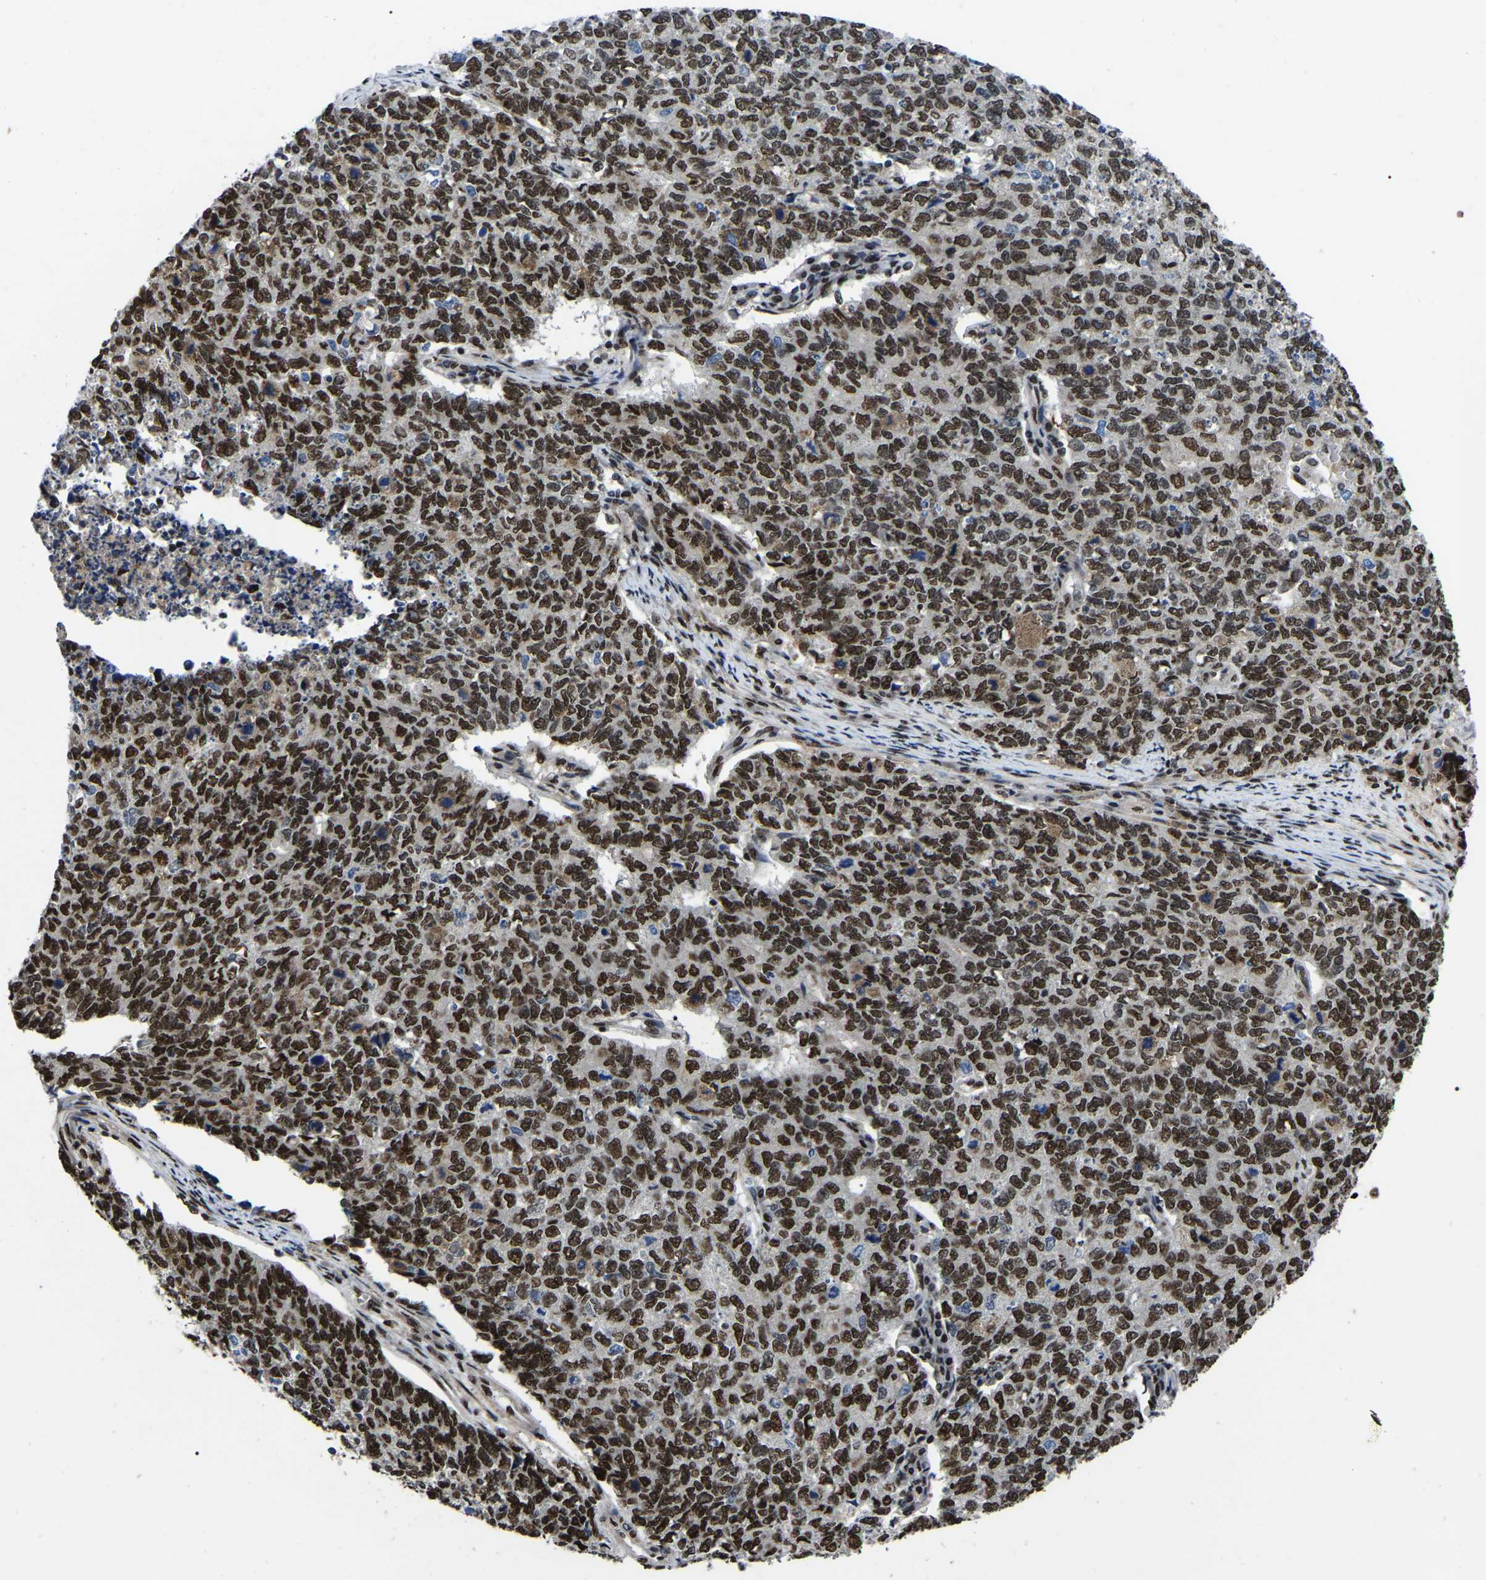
{"staining": {"intensity": "strong", "quantity": ">75%", "location": "nuclear"}, "tissue": "cervical cancer", "cell_type": "Tumor cells", "image_type": "cancer", "snomed": [{"axis": "morphology", "description": "Squamous cell carcinoma, NOS"}, {"axis": "topography", "description": "Cervix"}], "caption": "Human cervical cancer (squamous cell carcinoma) stained for a protein (brown) shows strong nuclear positive expression in about >75% of tumor cells.", "gene": "TRIM35", "patient": {"sex": "female", "age": 63}}